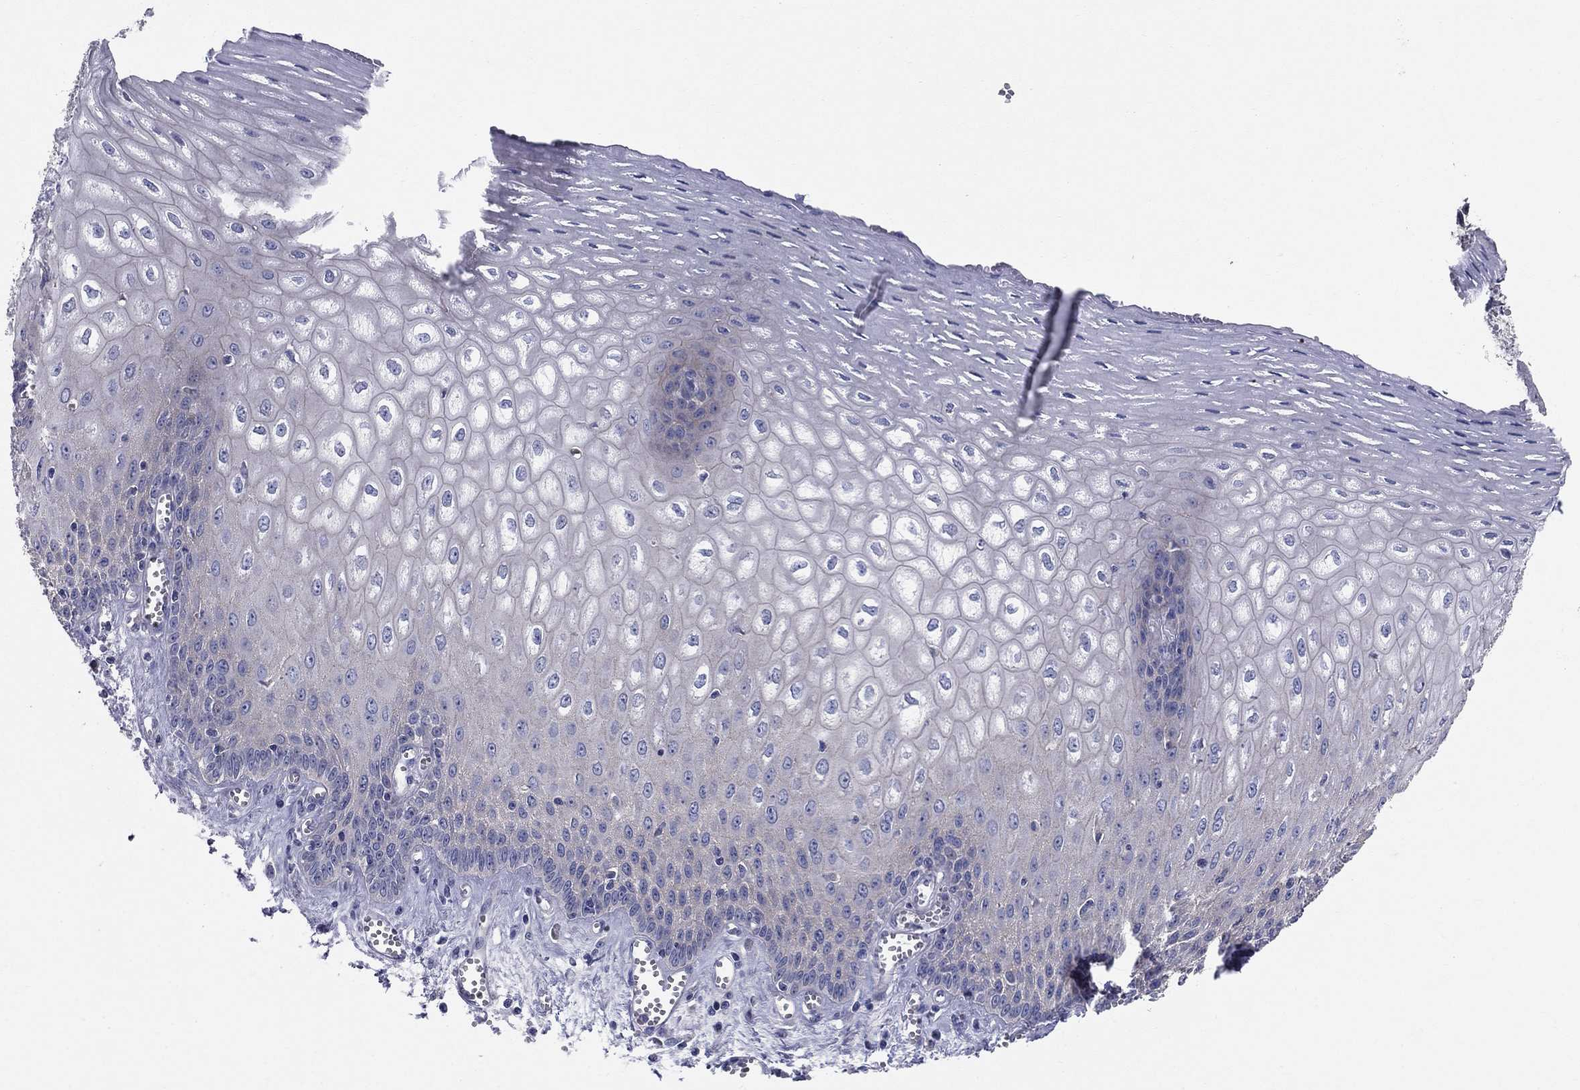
{"staining": {"intensity": "negative", "quantity": "none", "location": "none"}, "tissue": "esophagus", "cell_type": "Squamous epithelial cells", "image_type": "normal", "snomed": [{"axis": "morphology", "description": "Normal tissue, NOS"}, {"axis": "topography", "description": "Esophagus"}], "caption": "Immunohistochemistry (IHC) image of normal human esophagus stained for a protein (brown), which shows no staining in squamous epithelial cells. The staining was performed using DAB (3,3'-diaminobenzidine) to visualize the protein expression in brown, while the nuclei were stained in blue with hematoxylin (Magnification: 20x).", "gene": "EMP2", "patient": {"sex": "male", "age": 58}}